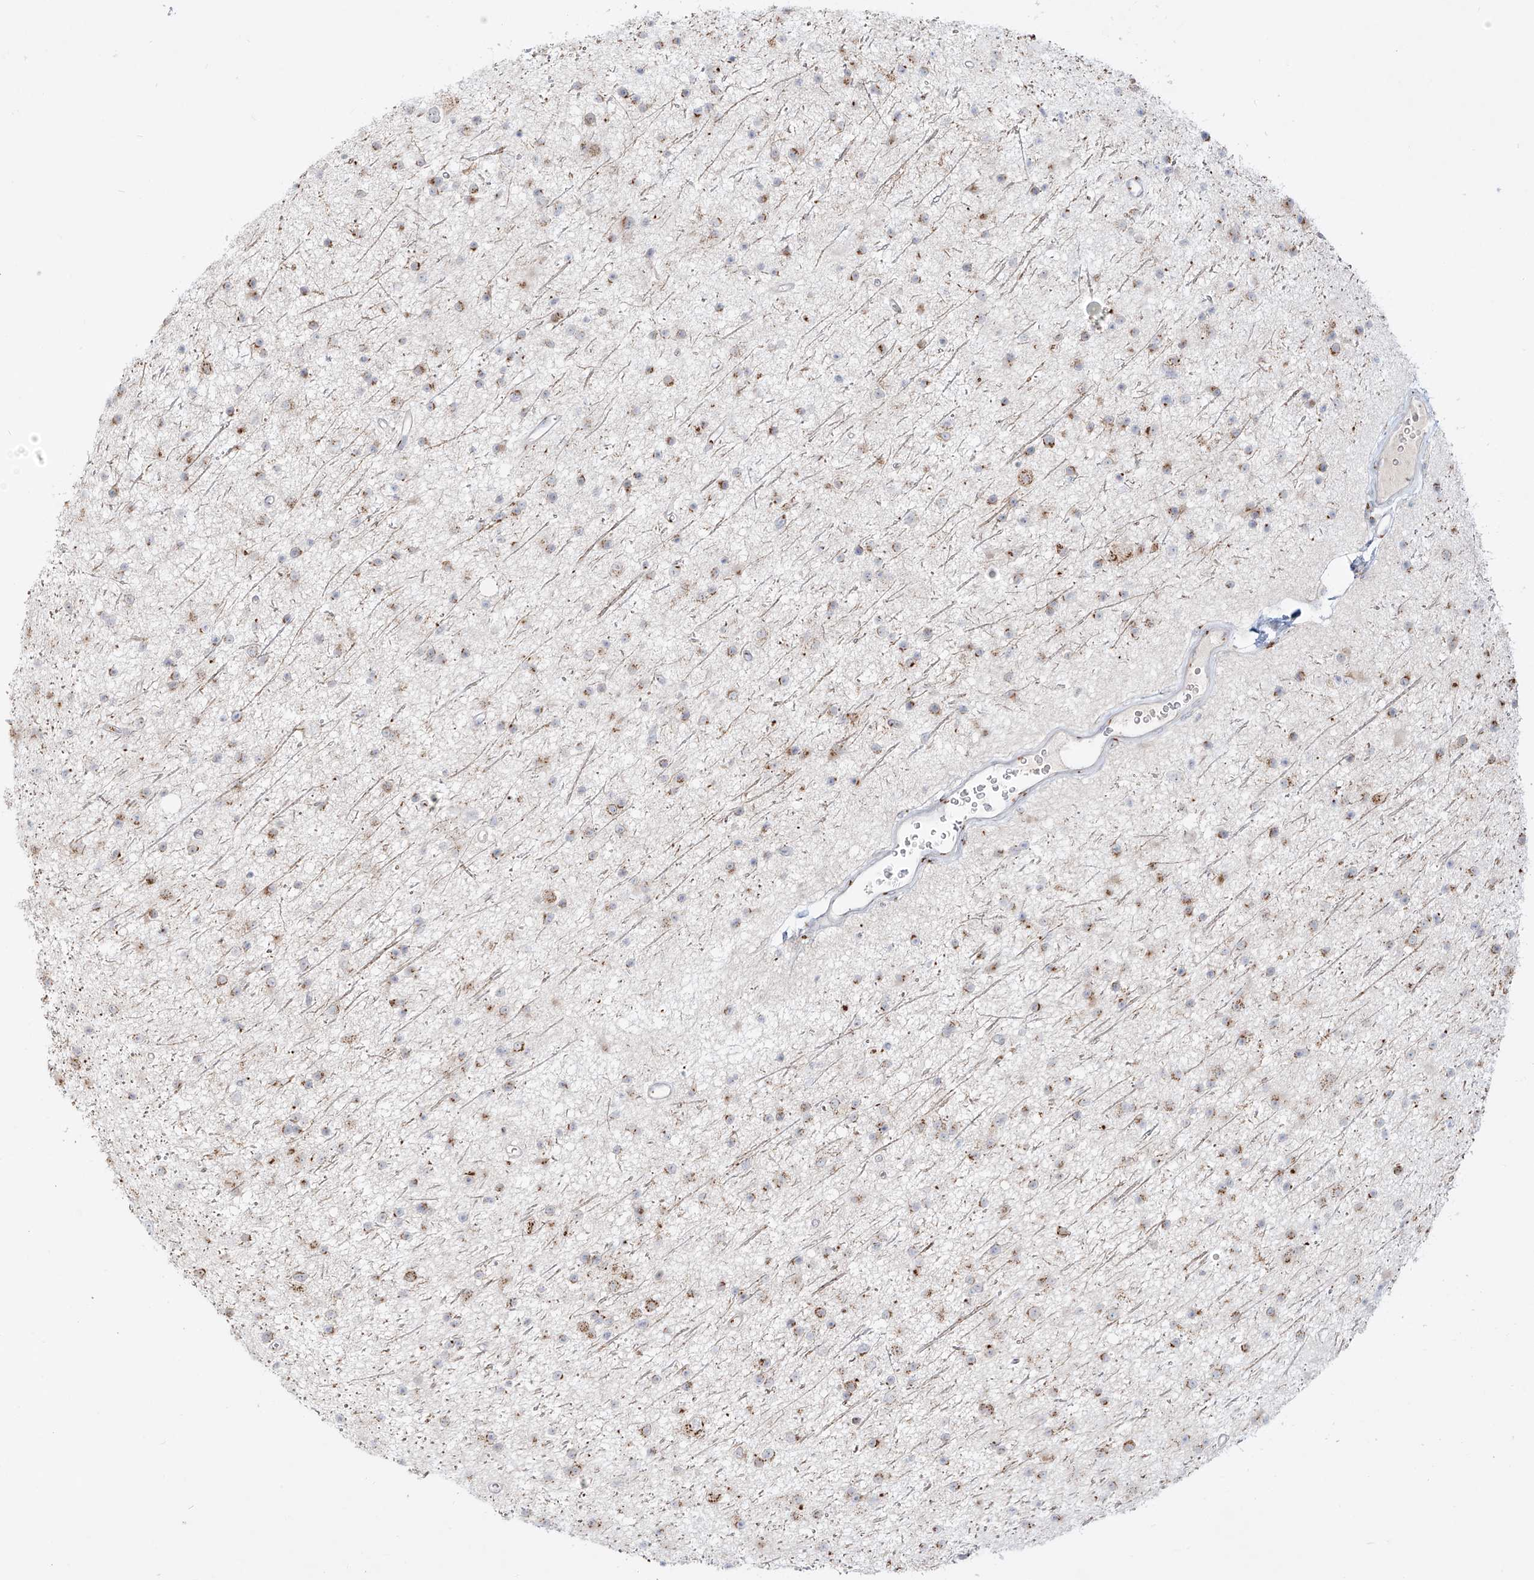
{"staining": {"intensity": "moderate", "quantity": "25%-75%", "location": "cytoplasmic/membranous"}, "tissue": "glioma", "cell_type": "Tumor cells", "image_type": "cancer", "snomed": [{"axis": "morphology", "description": "Glioma, malignant, Low grade"}, {"axis": "topography", "description": "Cerebral cortex"}], "caption": "Tumor cells exhibit moderate cytoplasmic/membranous positivity in about 25%-75% of cells in malignant glioma (low-grade). (Brightfield microscopy of DAB IHC at high magnification).", "gene": "BSDC1", "patient": {"sex": "female", "age": 39}}